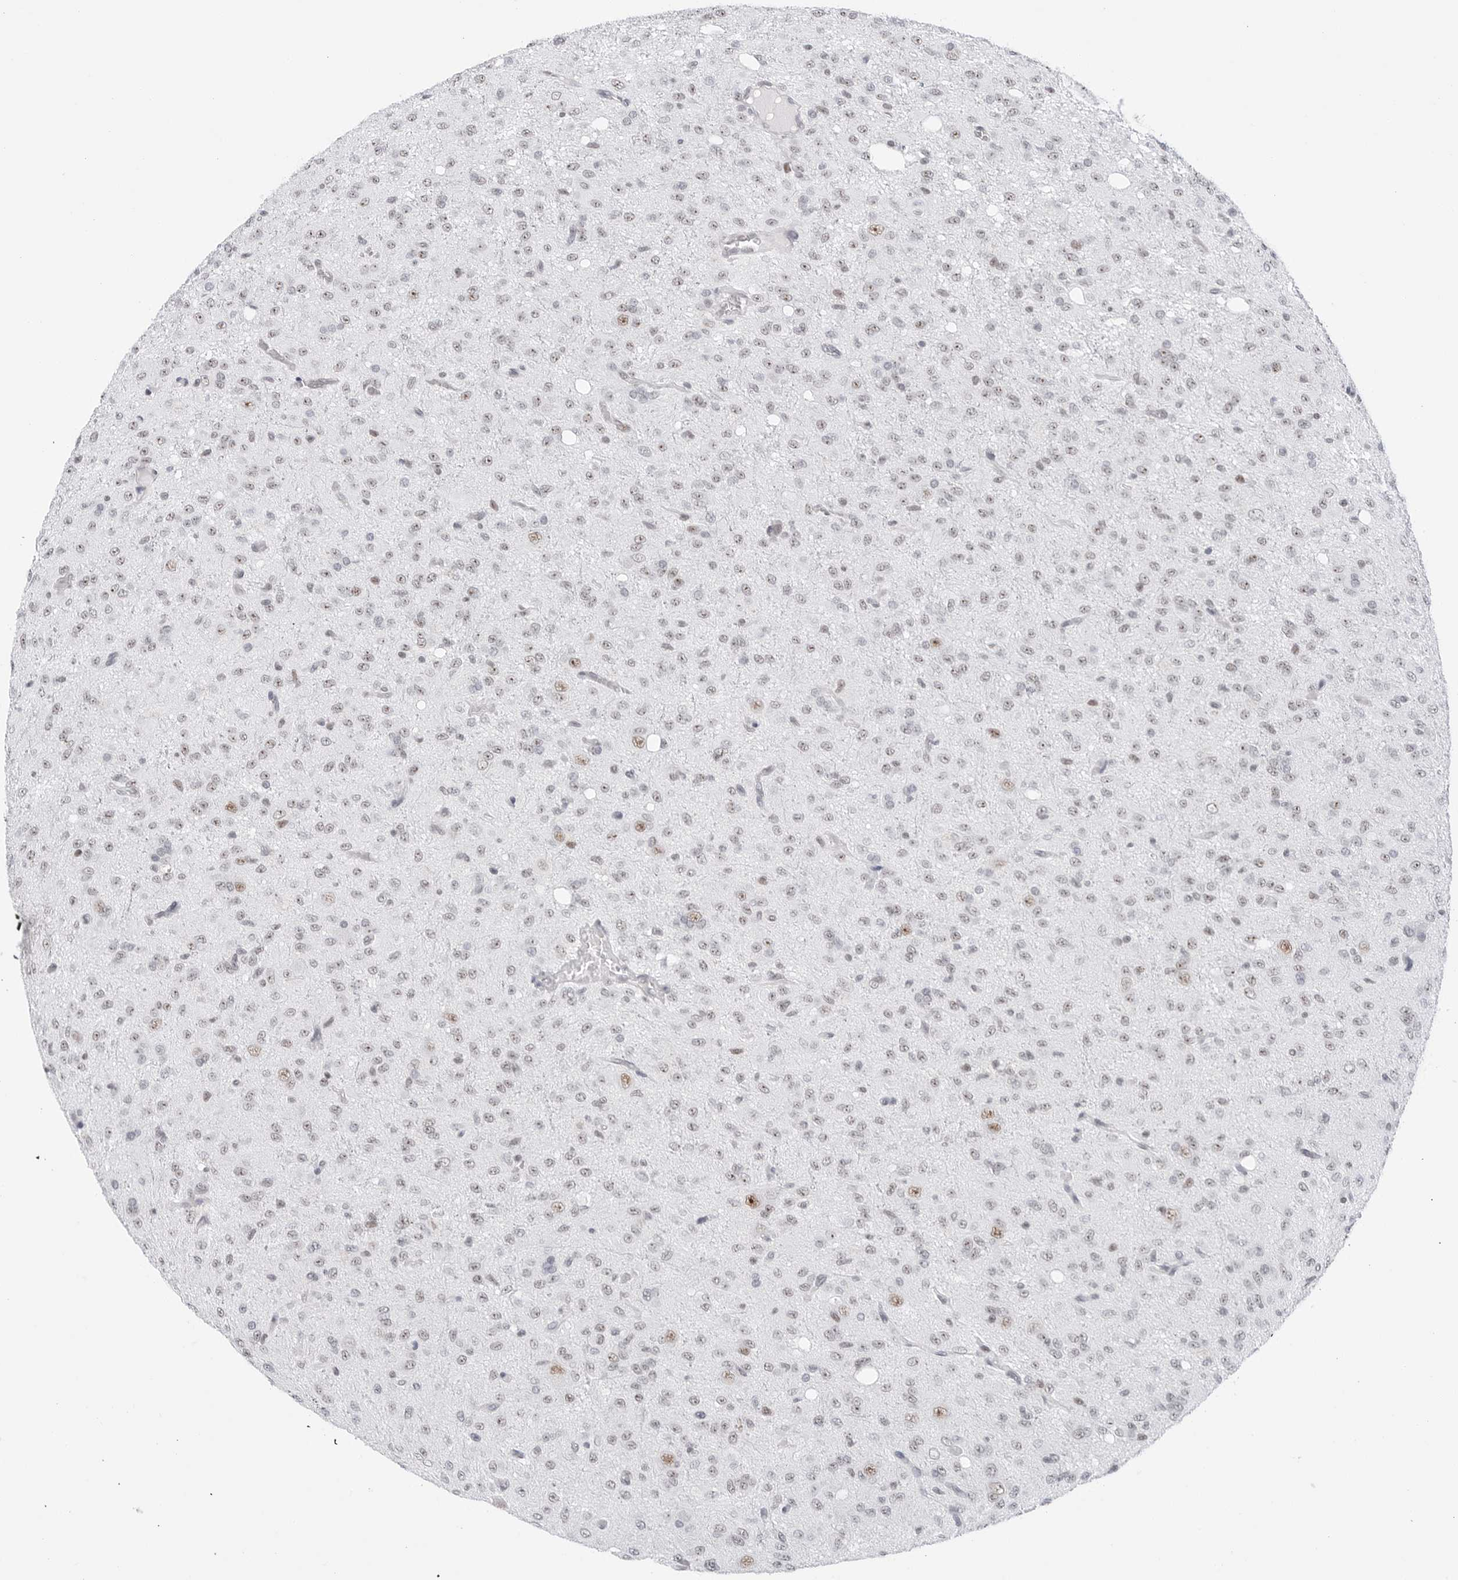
{"staining": {"intensity": "weak", "quantity": "<25%", "location": "nuclear"}, "tissue": "glioma", "cell_type": "Tumor cells", "image_type": "cancer", "snomed": [{"axis": "morphology", "description": "Glioma, malignant, High grade"}, {"axis": "topography", "description": "Brain"}], "caption": "An IHC micrograph of glioma is shown. There is no staining in tumor cells of glioma. (DAB (3,3'-diaminobenzidine) IHC, high magnification).", "gene": "C1orf162", "patient": {"sex": "female", "age": 59}}